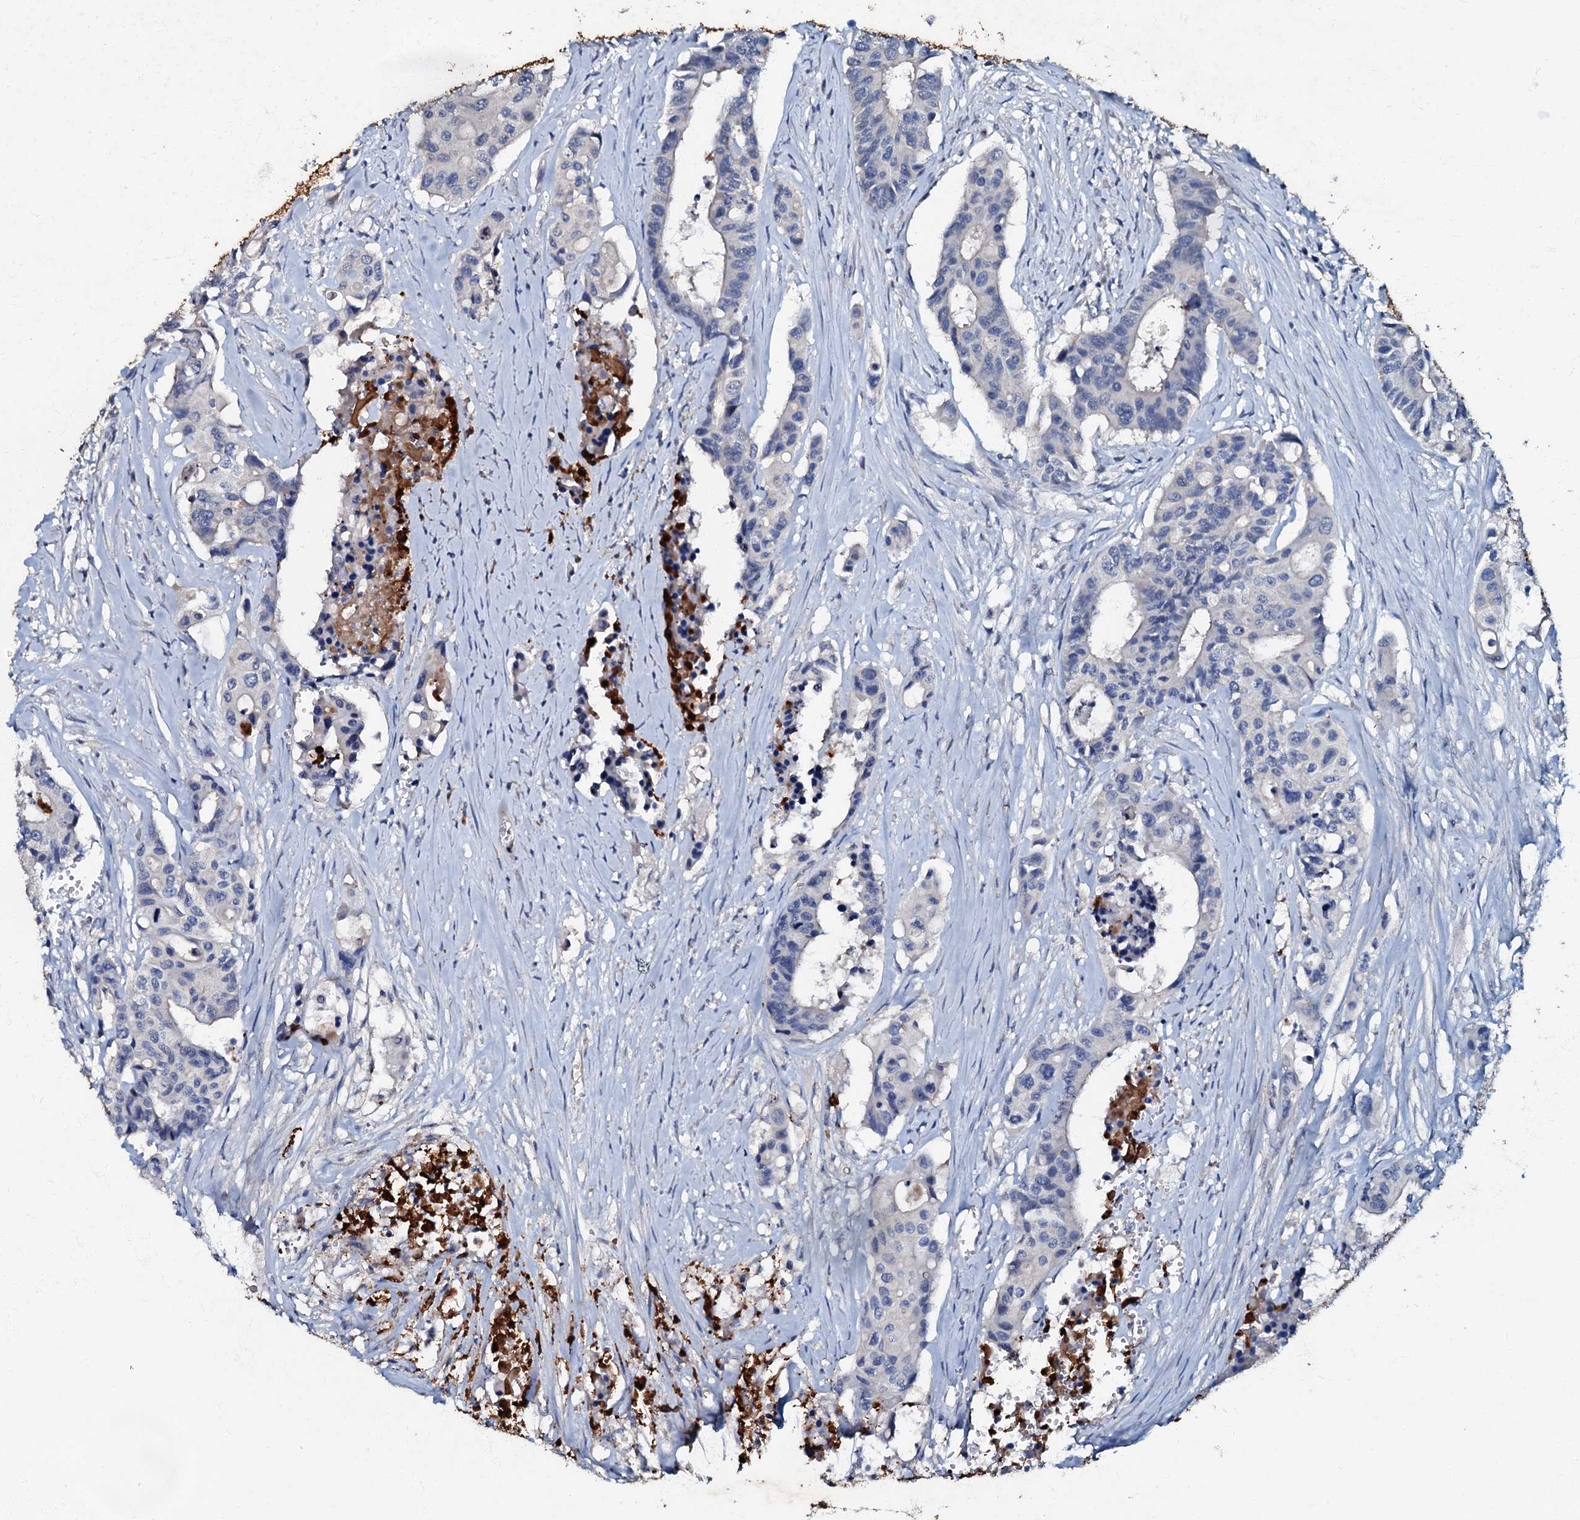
{"staining": {"intensity": "negative", "quantity": "none", "location": "none"}, "tissue": "colorectal cancer", "cell_type": "Tumor cells", "image_type": "cancer", "snomed": [{"axis": "morphology", "description": "Adenocarcinoma, NOS"}, {"axis": "topography", "description": "Colon"}], "caption": "Immunohistochemical staining of human colorectal cancer (adenocarcinoma) demonstrates no significant staining in tumor cells.", "gene": "MANSC4", "patient": {"sex": "male", "age": 77}}